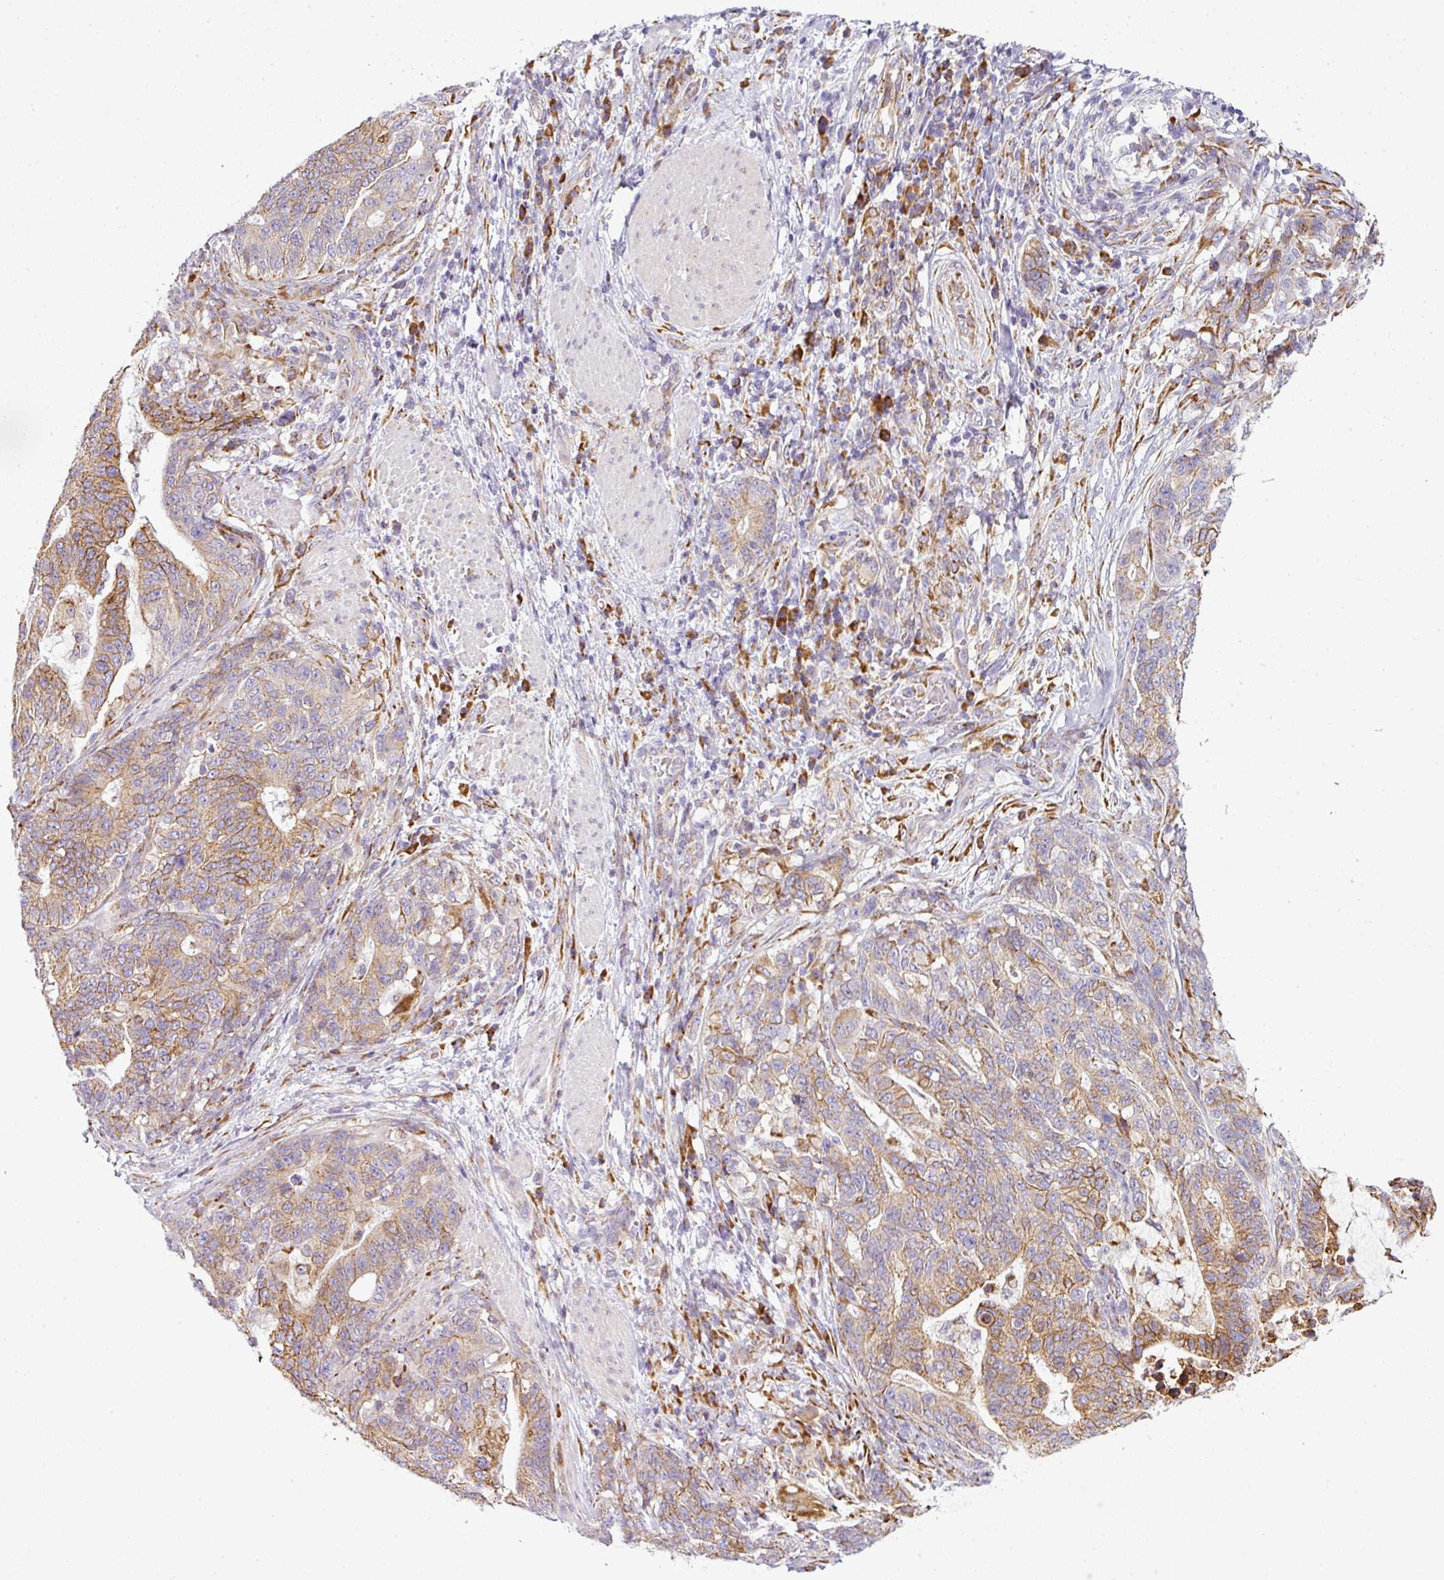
{"staining": {"intensity": "moderate", "quantity": ">75%", "location": "cytoplasmic/membranous"}, "tissue": "stomach cancer", "cell_type": "Tumor cells", "image_type": "cancer", "snomed": [{"axis": "morphology", "description": "Normal tissue, NOS"}, {"axis": "morphology", "description": "Adenocarcinoma, NOS"}, {"axis": "topography", "description": "Stomach"}], "caption": "A high-resolution micrograph shows immunohistochemistry staining of stomach cancer, which displays moderate cytoplasmic/membranous staining in about >75% of tumor cells.", "gene": "ANKRD18A", "patient": {"sex": "female", "age": 64}}